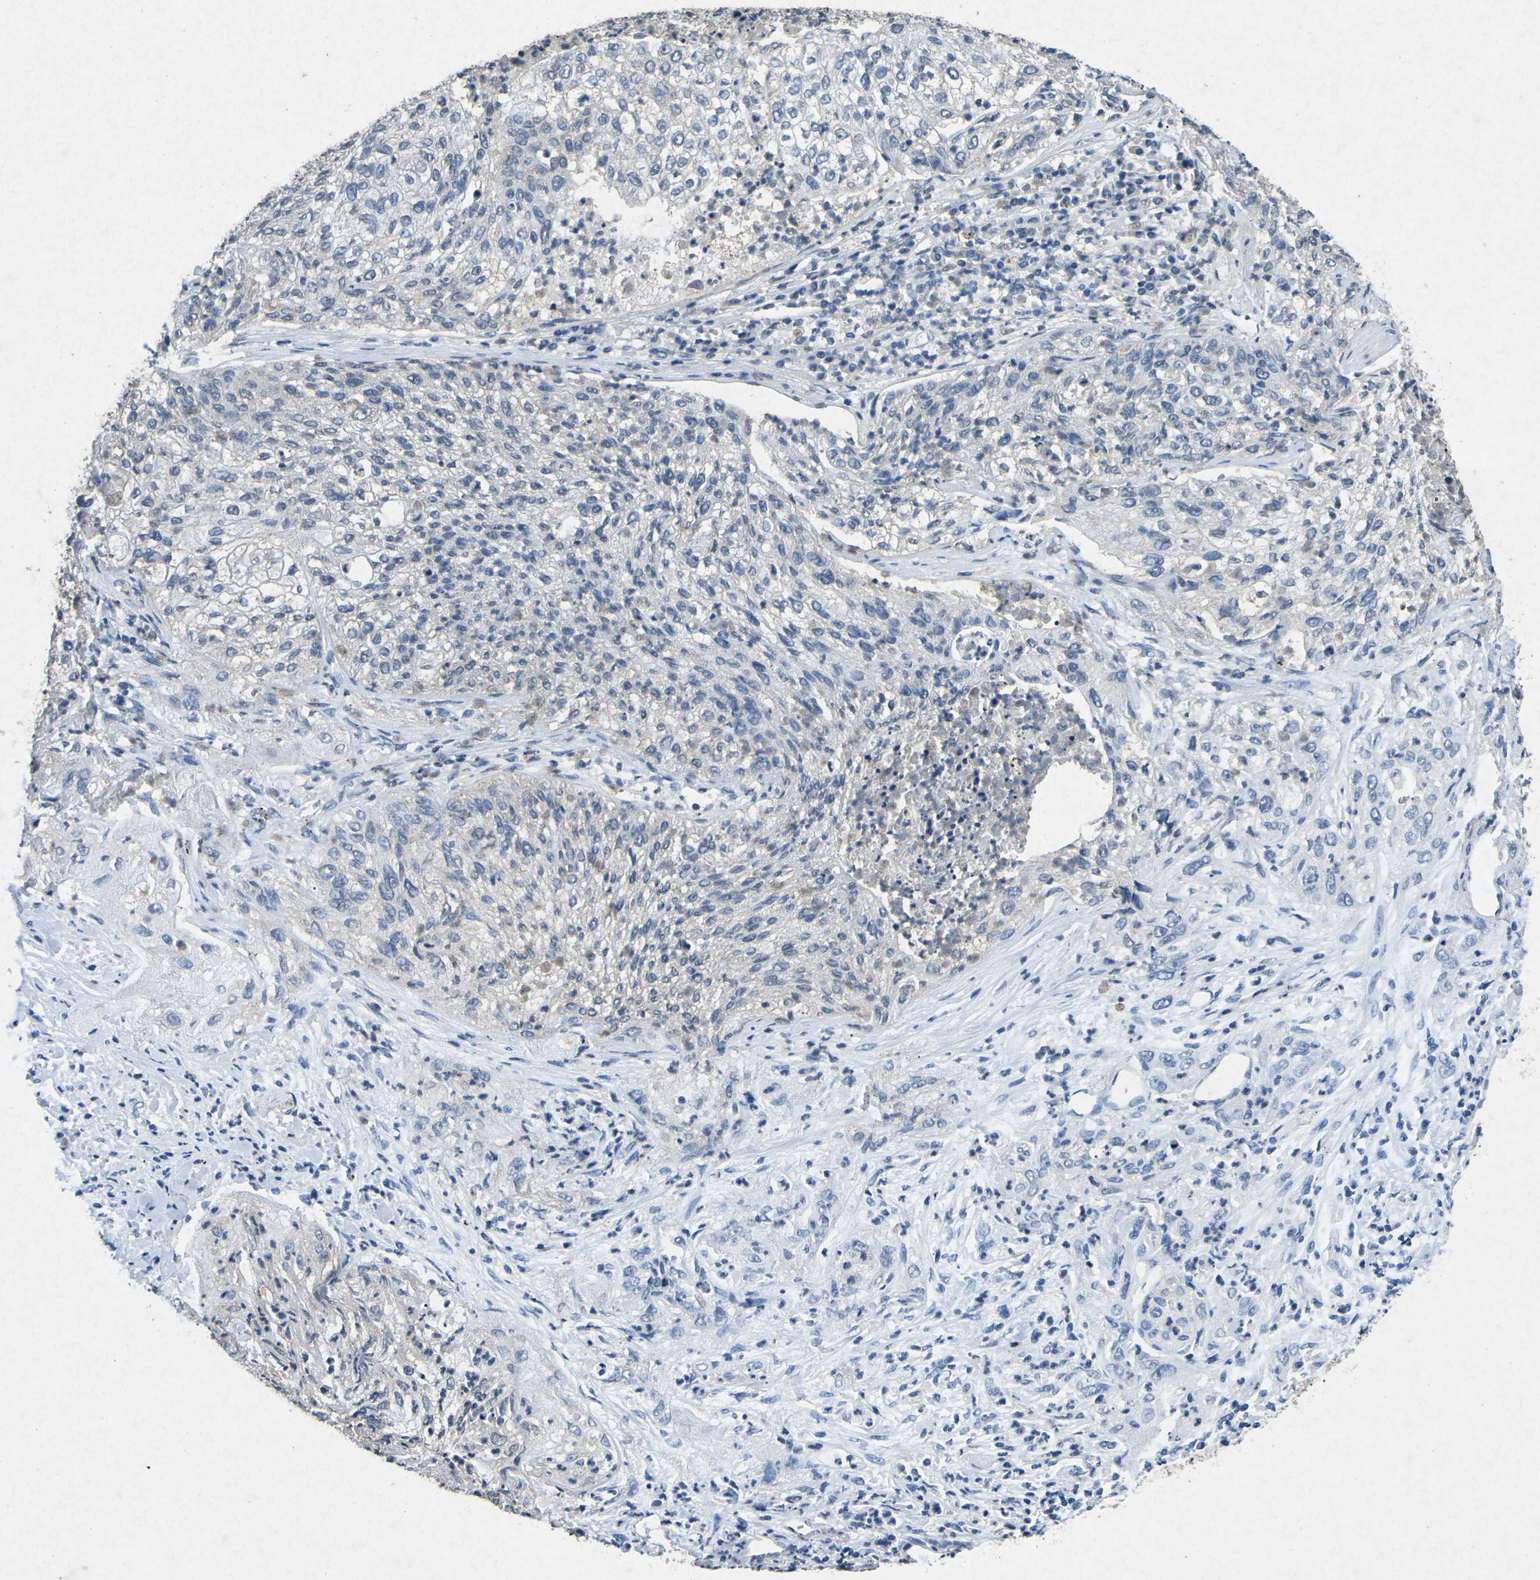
{"staining": {"intensity": "negative", "quantity": "none", "location": "none"}, "tissue": "lung cancer", "cell_type": "Tumor cells", "image_type": "cancer", "snomed": [{"axis": "morphology", "description": "Inflammation, NOS"}, {"axis": "morphology", "description": "Squamous cell carcinoma, NOS"}, {"axis": "topography", "description": "Lymph node"}, {"axis": "topography", "description": "Soft tissue"}, {"axis": "topography", "description": "Lung"}], "caption": "Tumor cells show no significant staining in squamous cell carcinoma (lung).", "gene": "A1BG", "patient": {"sex": "male", "age": 66}}